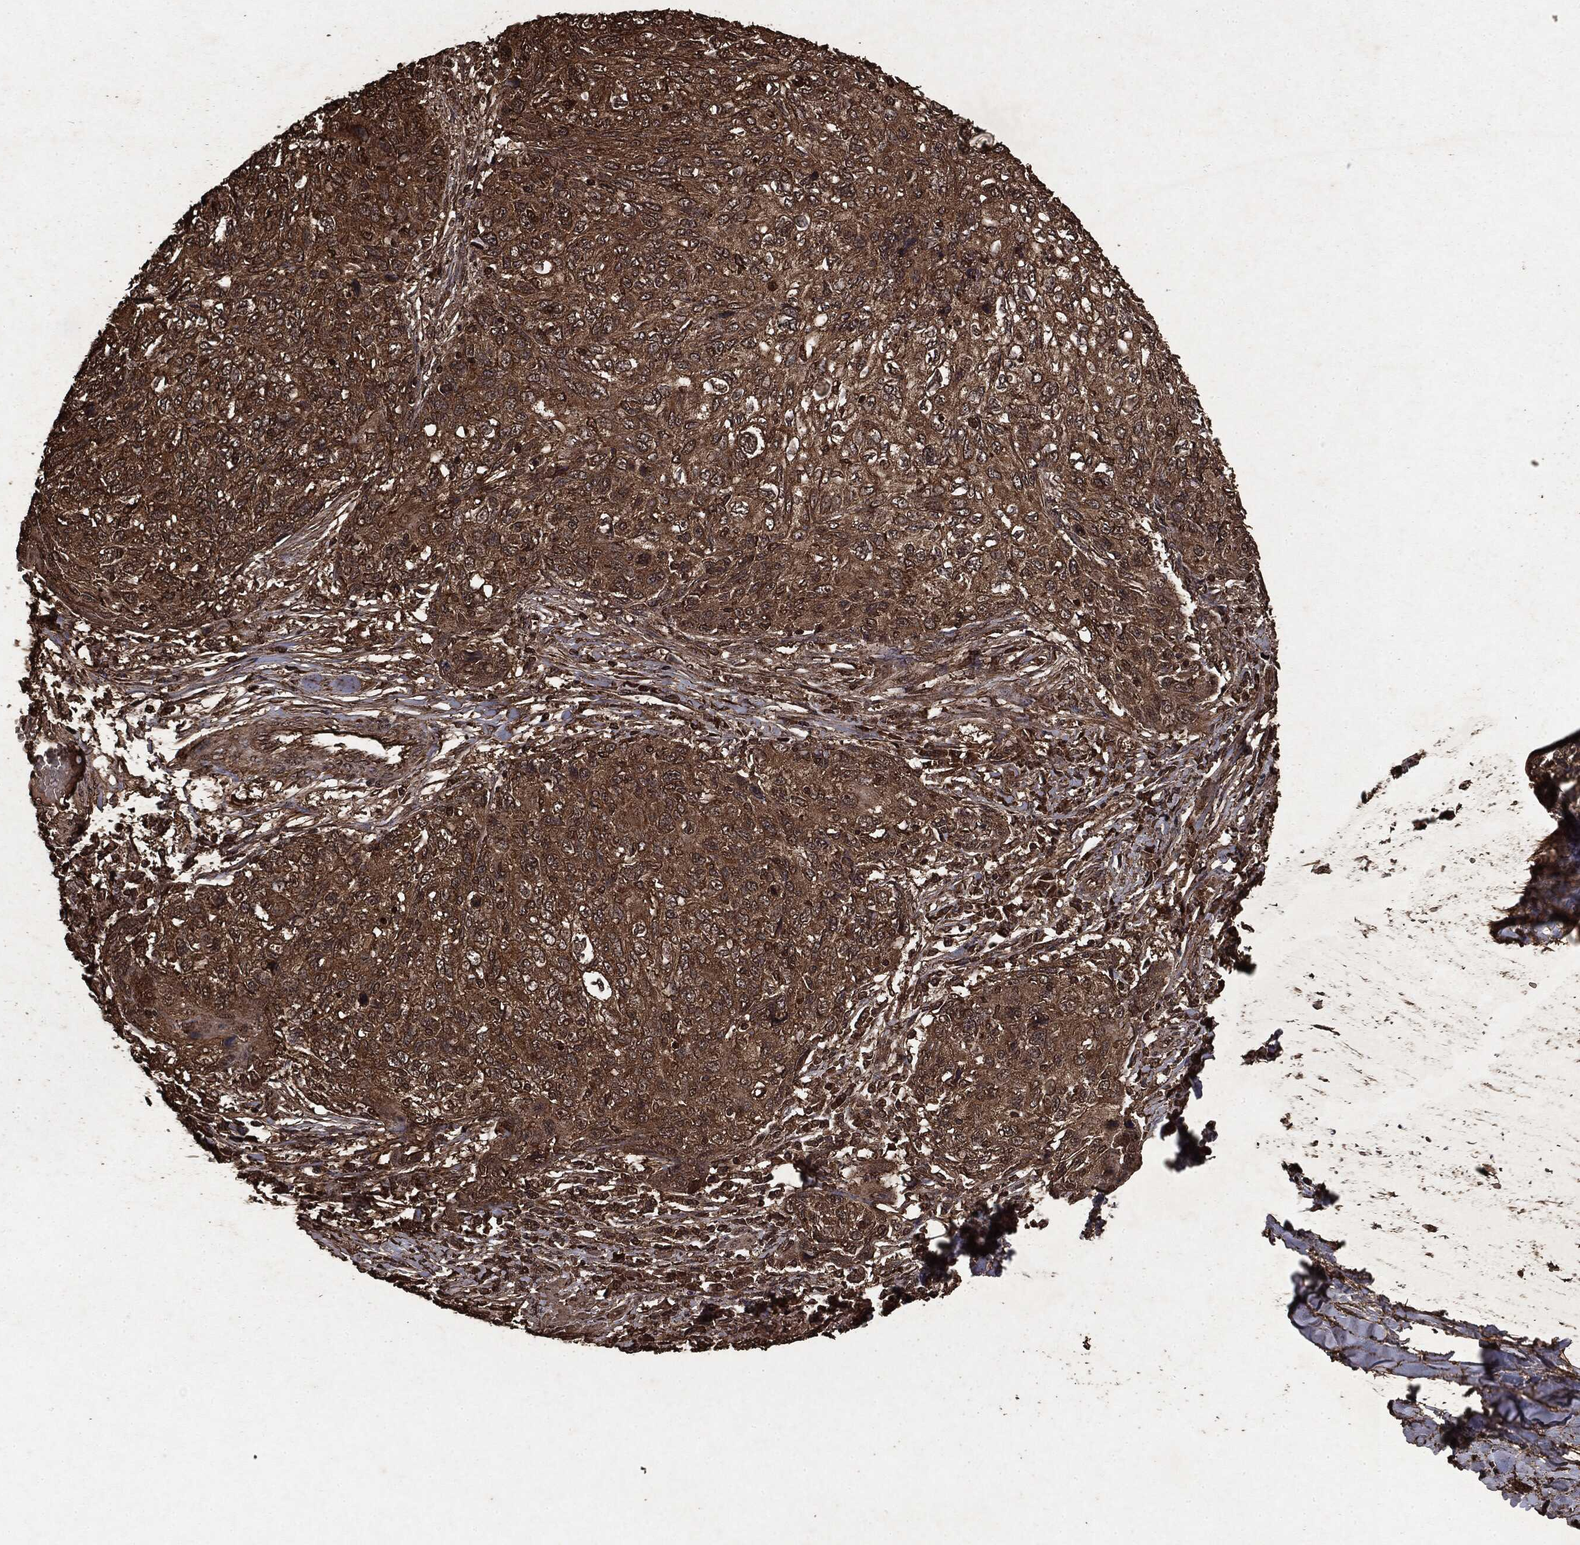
{"staining": {"intensity": "strong", "quantity": ">75%", "location": "cytoplasmic/membranous"}, "tissue": "skin cancer", "cell_type": "Tumor cells", "image_type": "cancer", "snomed": [{"axis": "morphology", "description": "Squamous cell carcinoma, NOS"}, {"axis": "topography", "description": "Skin"}], "caption": "Immunohistochemical staining of skin cancer displays high levels of strong cytoplasmic/membranous positivity in approximately >75% of tumor cells.", "gene": "ARAF", "patient": {"sex": "male", "age": 92}}